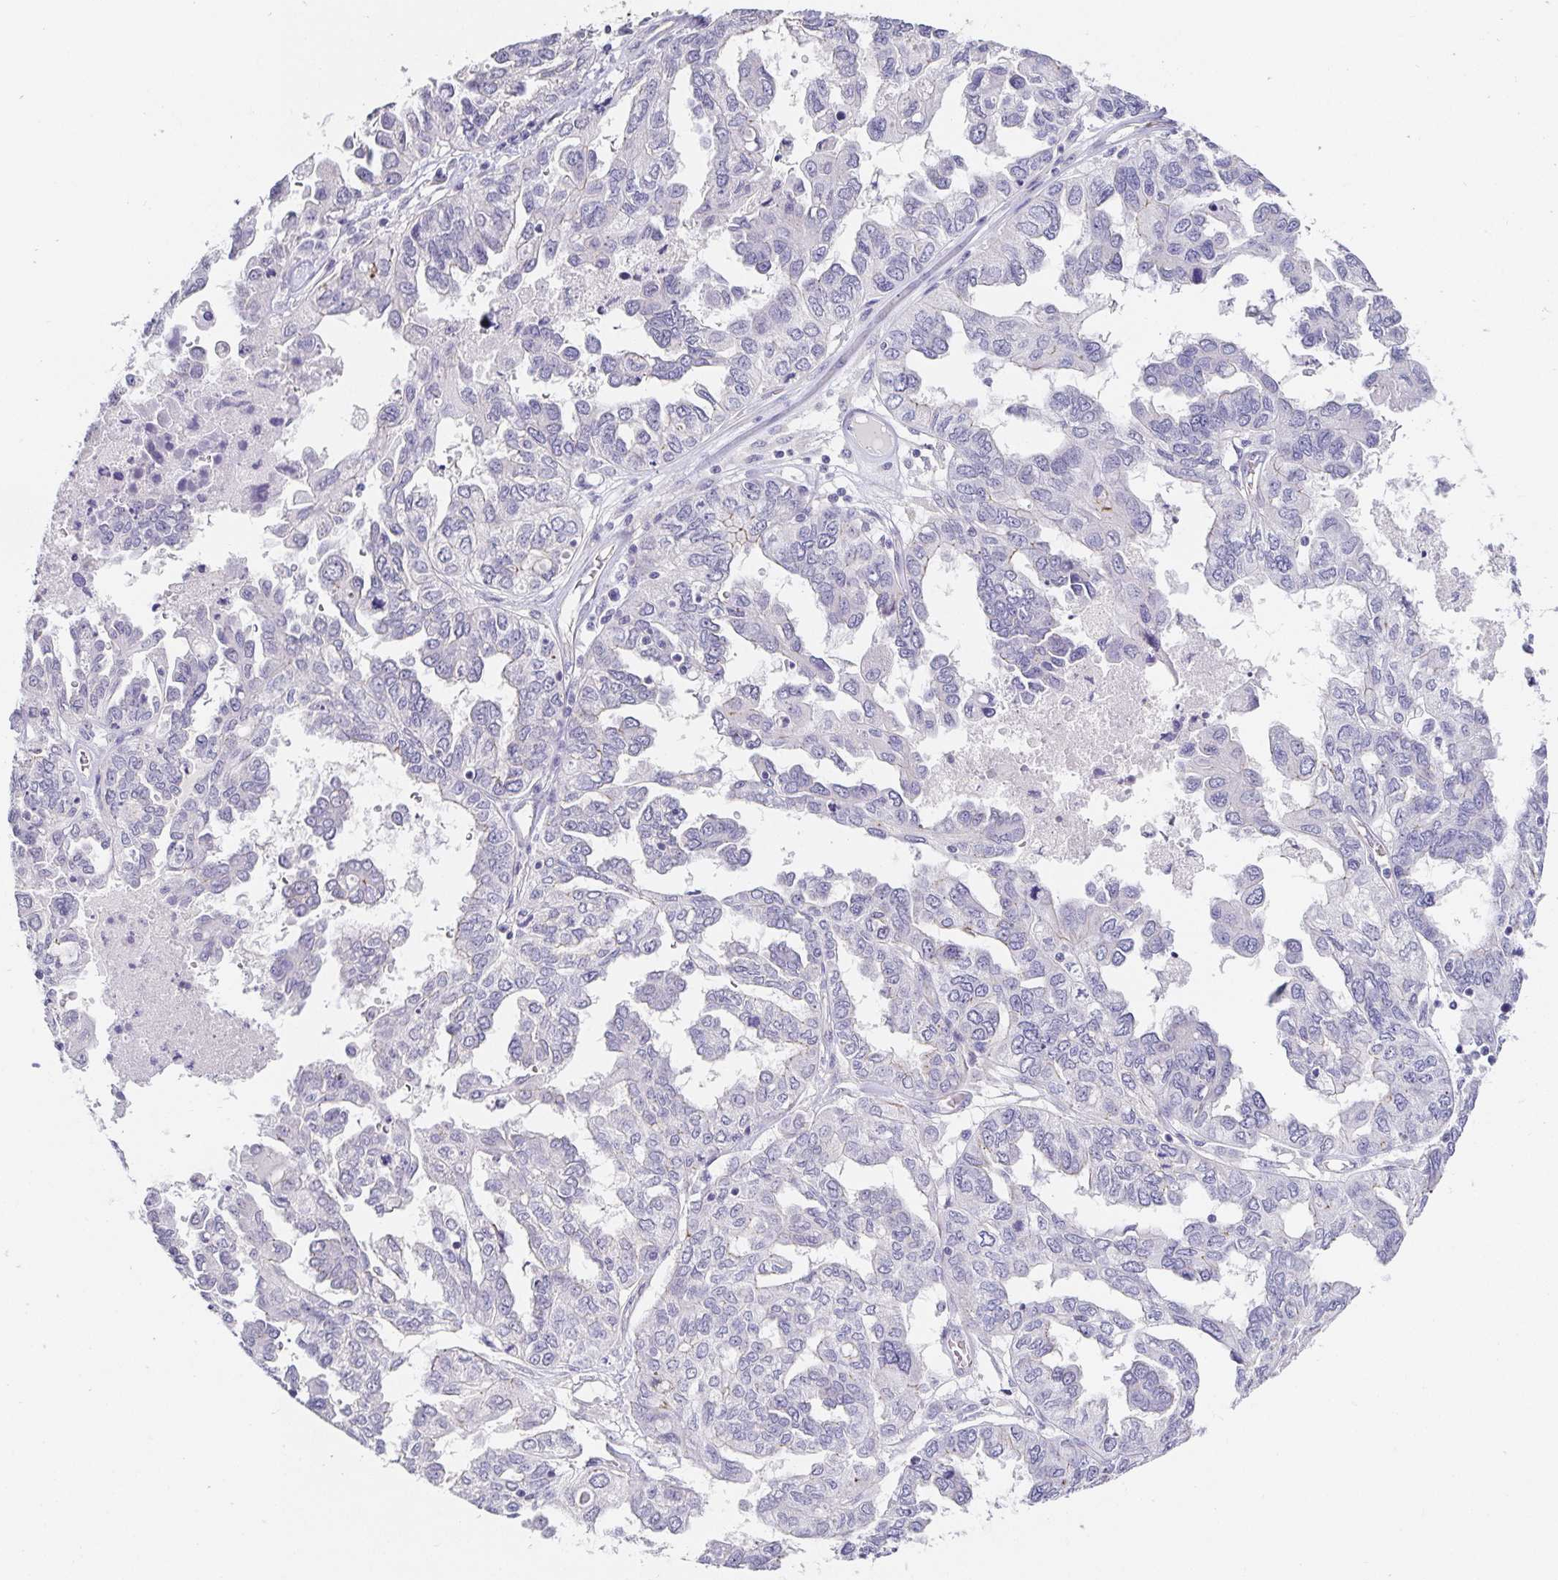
{"staining": {"intensity": "negative", "quantity": "none", "location": "none"}, "tissue": "ovarian cancer", "cell_type": "Tumor cells", "image_type": "cancer", "snomed": [{"axis": "morphology", "description": "Cystadenocarcinoma, serous, NOS"}, {"axis": "topography", "description": "Ovary"}], "caption": "DAB immunohistochemical staining of human ovarian cancer displays no significant staining in tumor cells. The staining is performed using DAB (3,3'-diaminobenzidine) brown chromogen with nuclei counter-stained in using hematoxylin.", "gene": "PDX1", "patient": {"sex": "female", "age": 53}}